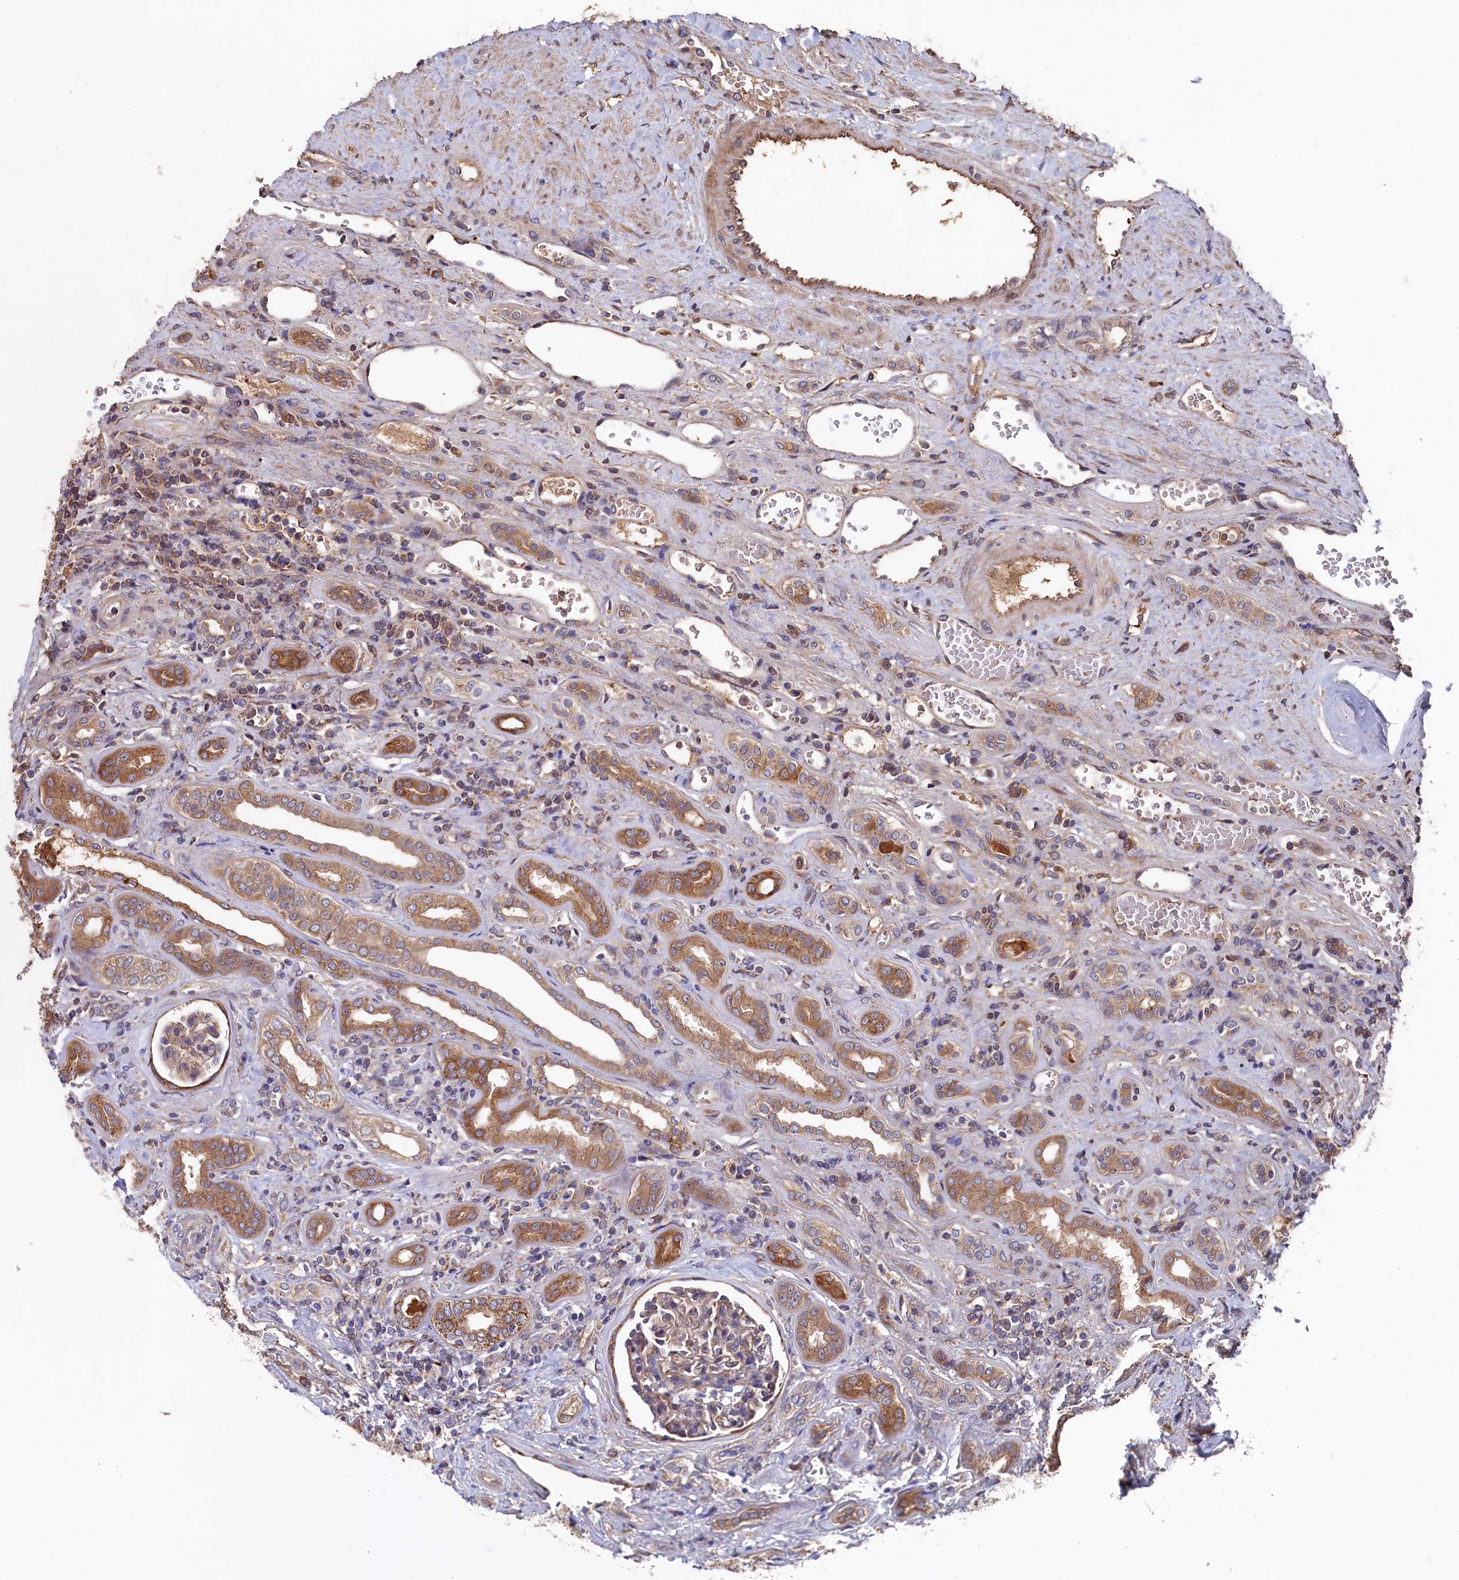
{"staining": {"intensity": "weak", "quantity": "25%-75%", "location": "cytoplasmic/membranous"}, "tissue": "kidney", "cell_type": "Cells in glomeruli", "image_type": "normal", "snomed": [{"axis": "morphology", "description": "Normal tissue, NOS"}, {"axis": "morphology", "description": "Adenocarcinoma, NOS"}, {"axis": "topography", "description": "Kidney"}], "caption": "Protein staining exhibits weak cytoplasmic/membranous positivity in approximately 25%-75% of cells in glomeruli in unremarkable kidney. (DAB IHC with brightfield microscopy, high magnification).", "gene": "SLC12A4", "patient": {"sex": "female", "age": 68}}